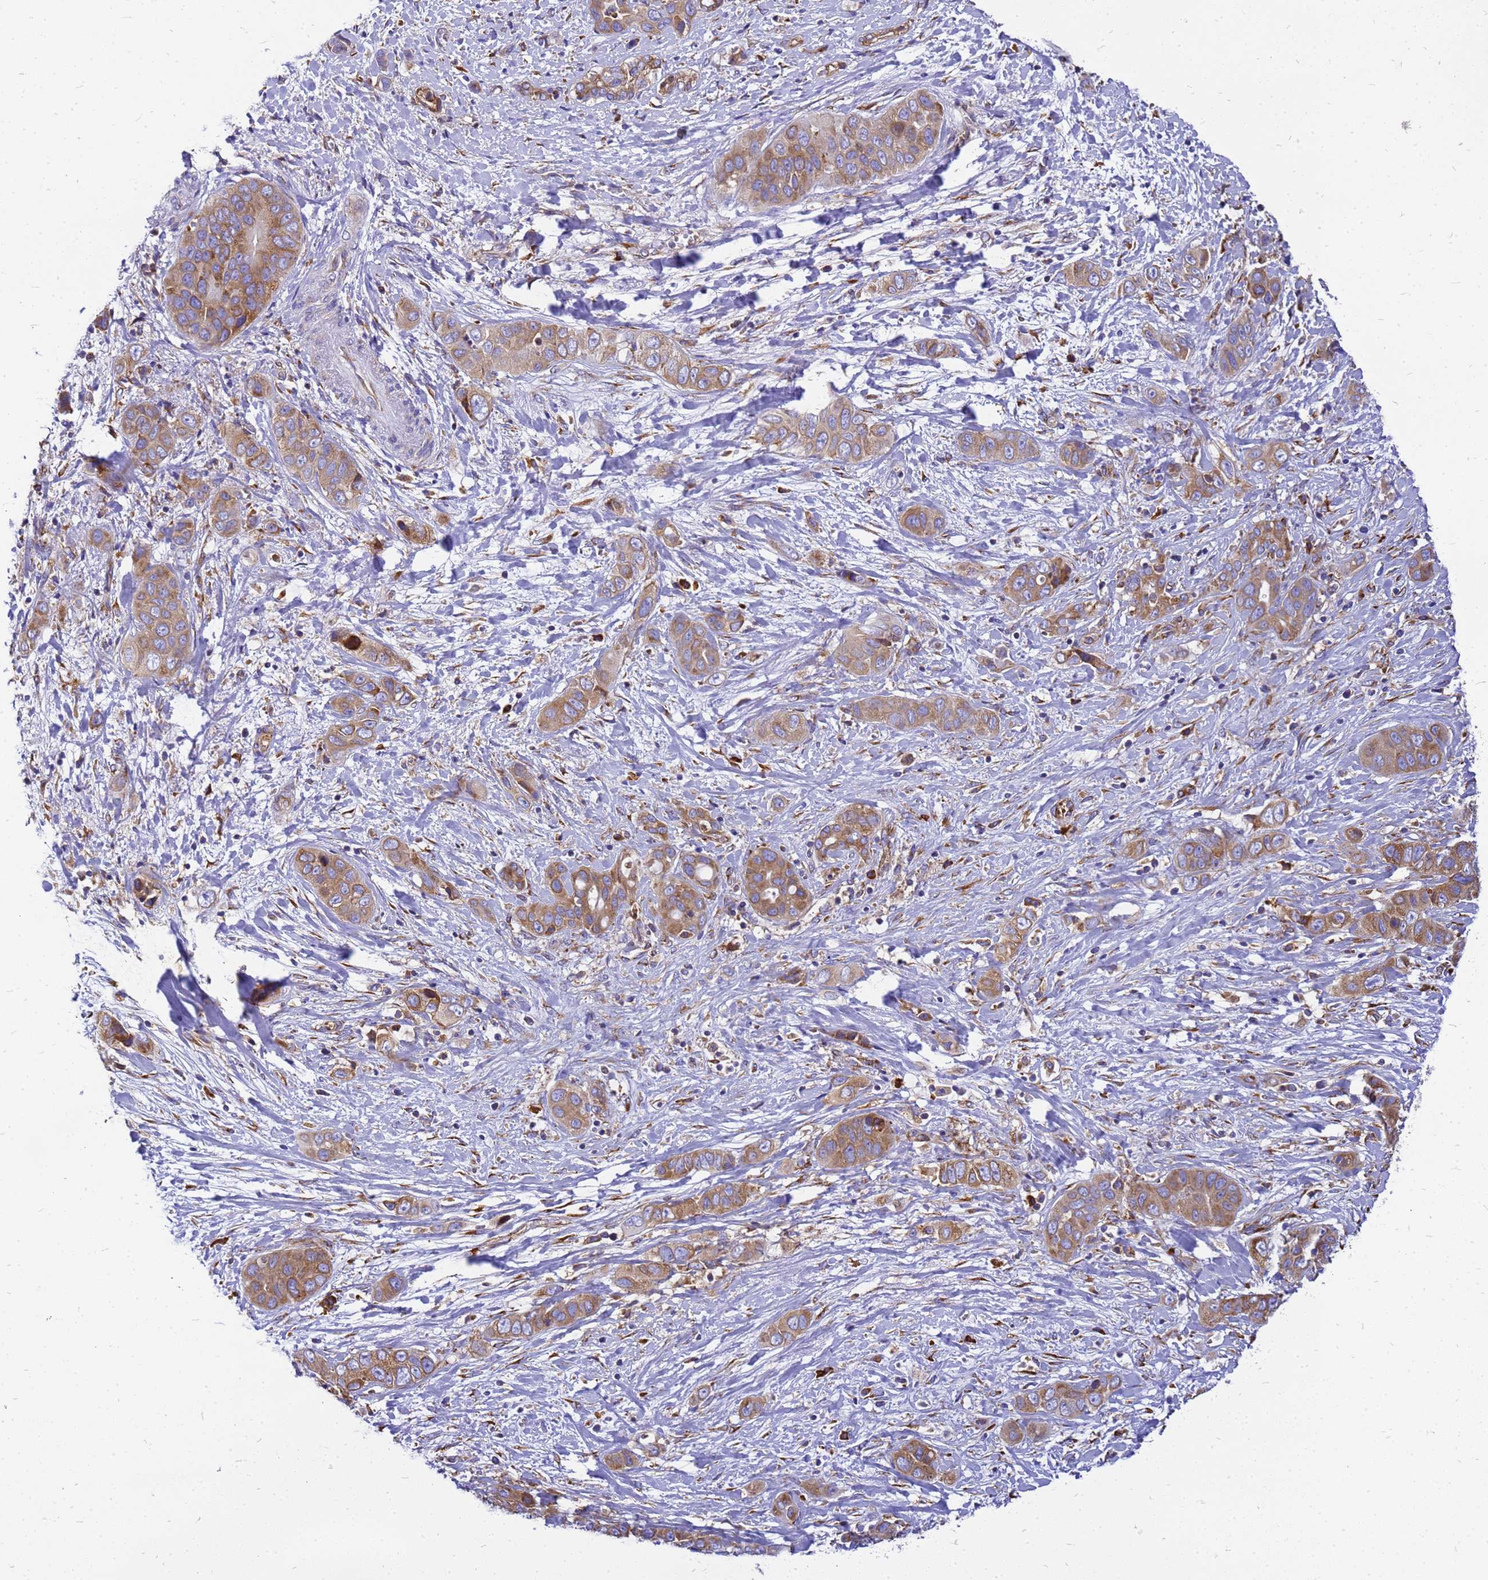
{"staining": {"intensity": "moderate", "quantity": ">75%", "location": "cytoplasmic/membranous"}, "tissue": "liver cancer", "cell_type": "Tumor cells", "image_type": "cancer", "snomed": [{"axis": "morphology", "description": "Cholangiocarcinoma"}, {"axis": "topography", "description": "Liver"}], "caption": "Protein expression analysis of human cholangiocarcinoma (liver) reveals moderate cytoplasmic/membranous staining in approximately >75% of tumor cells.", "gene": "EEF1D", "patient": {"sex": "female", "age": 52}}